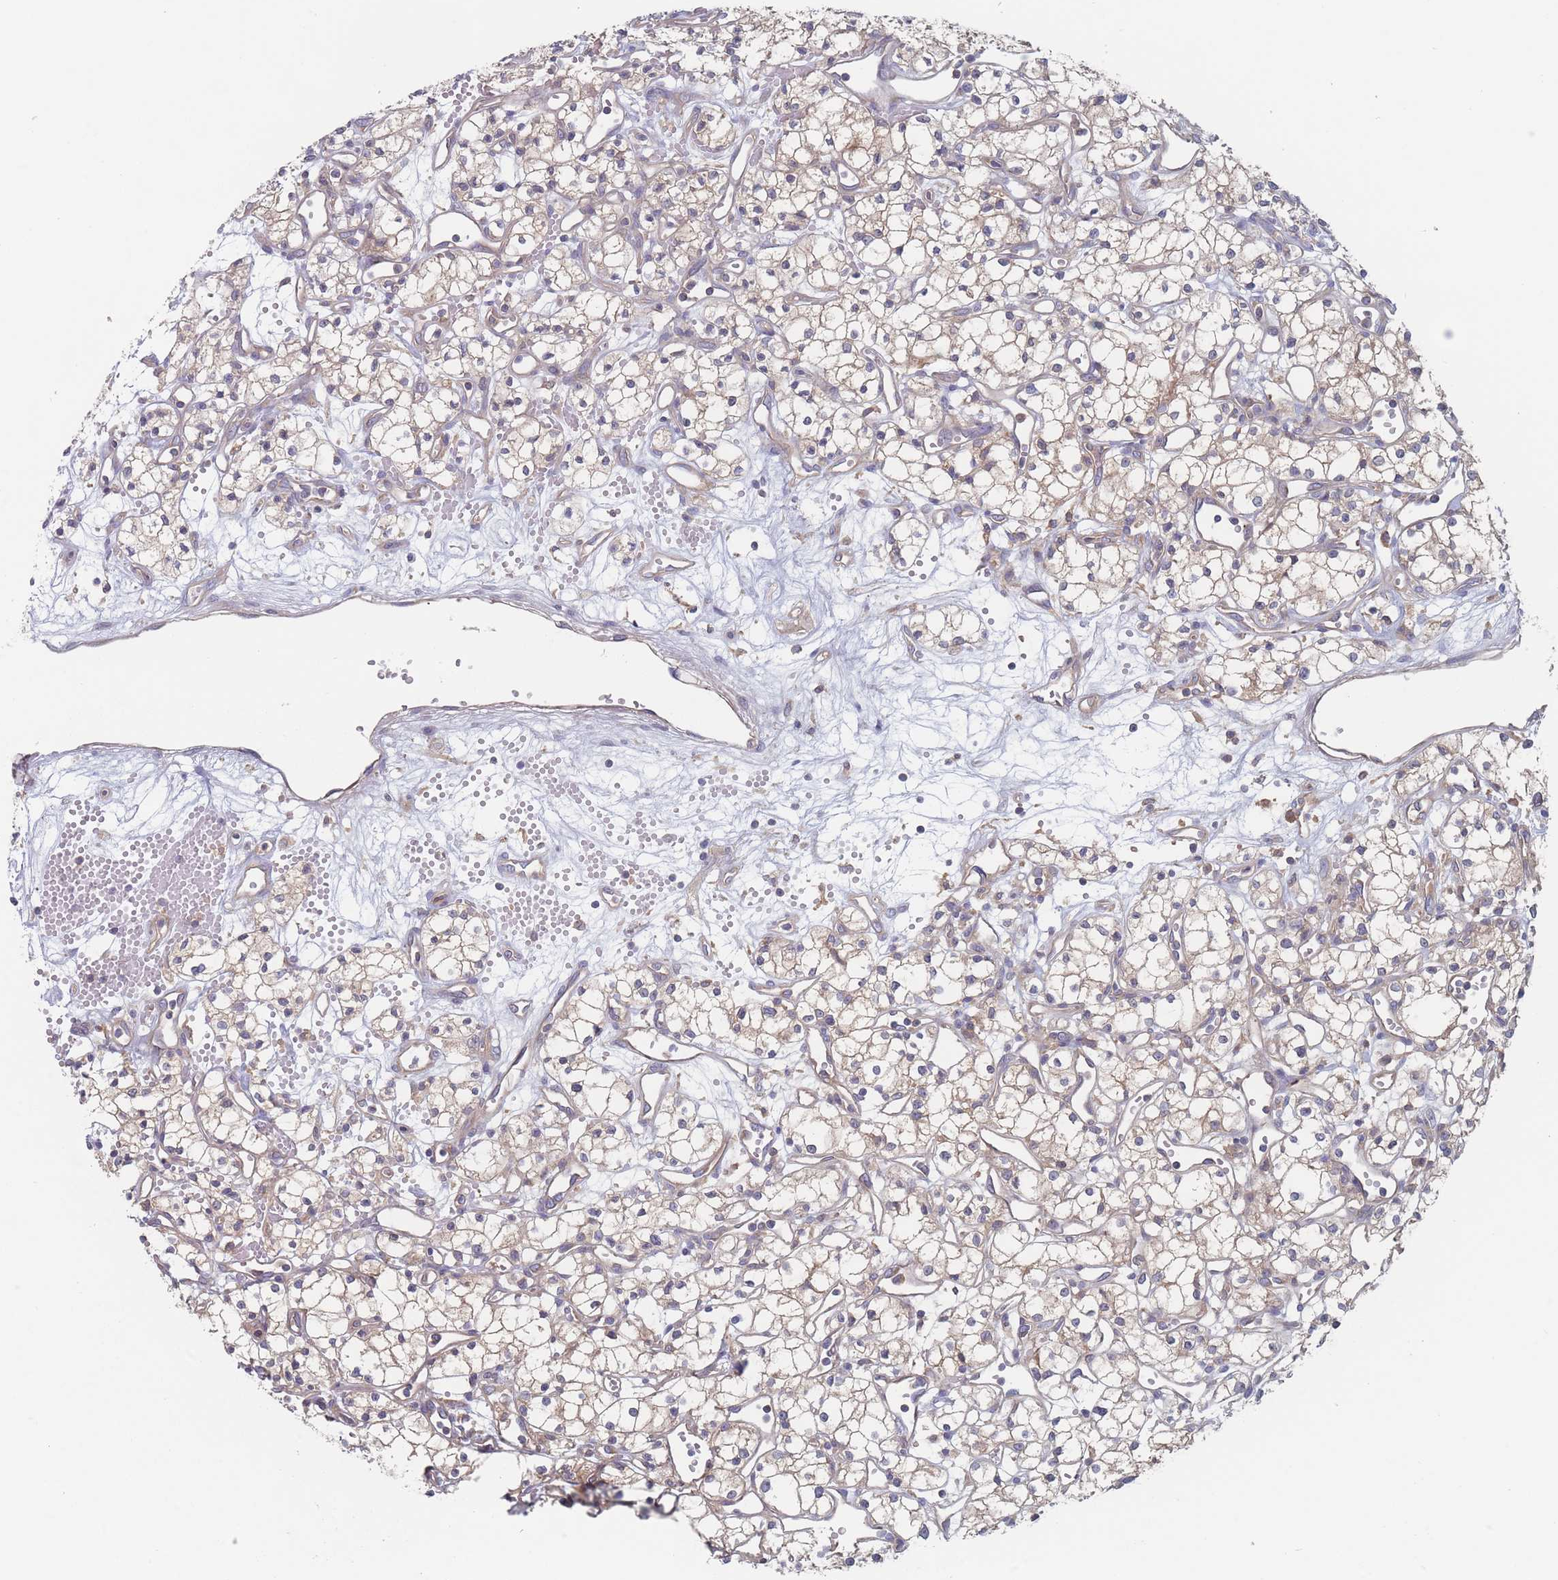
{"staining": {"intensity": "weak", "quantity": "<25%", "location": "cytoplasmic/membranous"}, "tissue": "renal cancer", "cell_type": "Tumor cells", "image_type": "cancer", "snomed": [{"axis": "morphology", "description": "Adenocarcinoma, NOS"}, {"axis": "topography", "description": "Kidney"}], "caption": "An IHC histopathology image of renal cancer (adenocarcinoma) is shown. There is no staining in tumor cells of renal cancer (adenocarcinoma).", "gene": "EFCC1", "patient": {"sex": "male", "age": 59}}